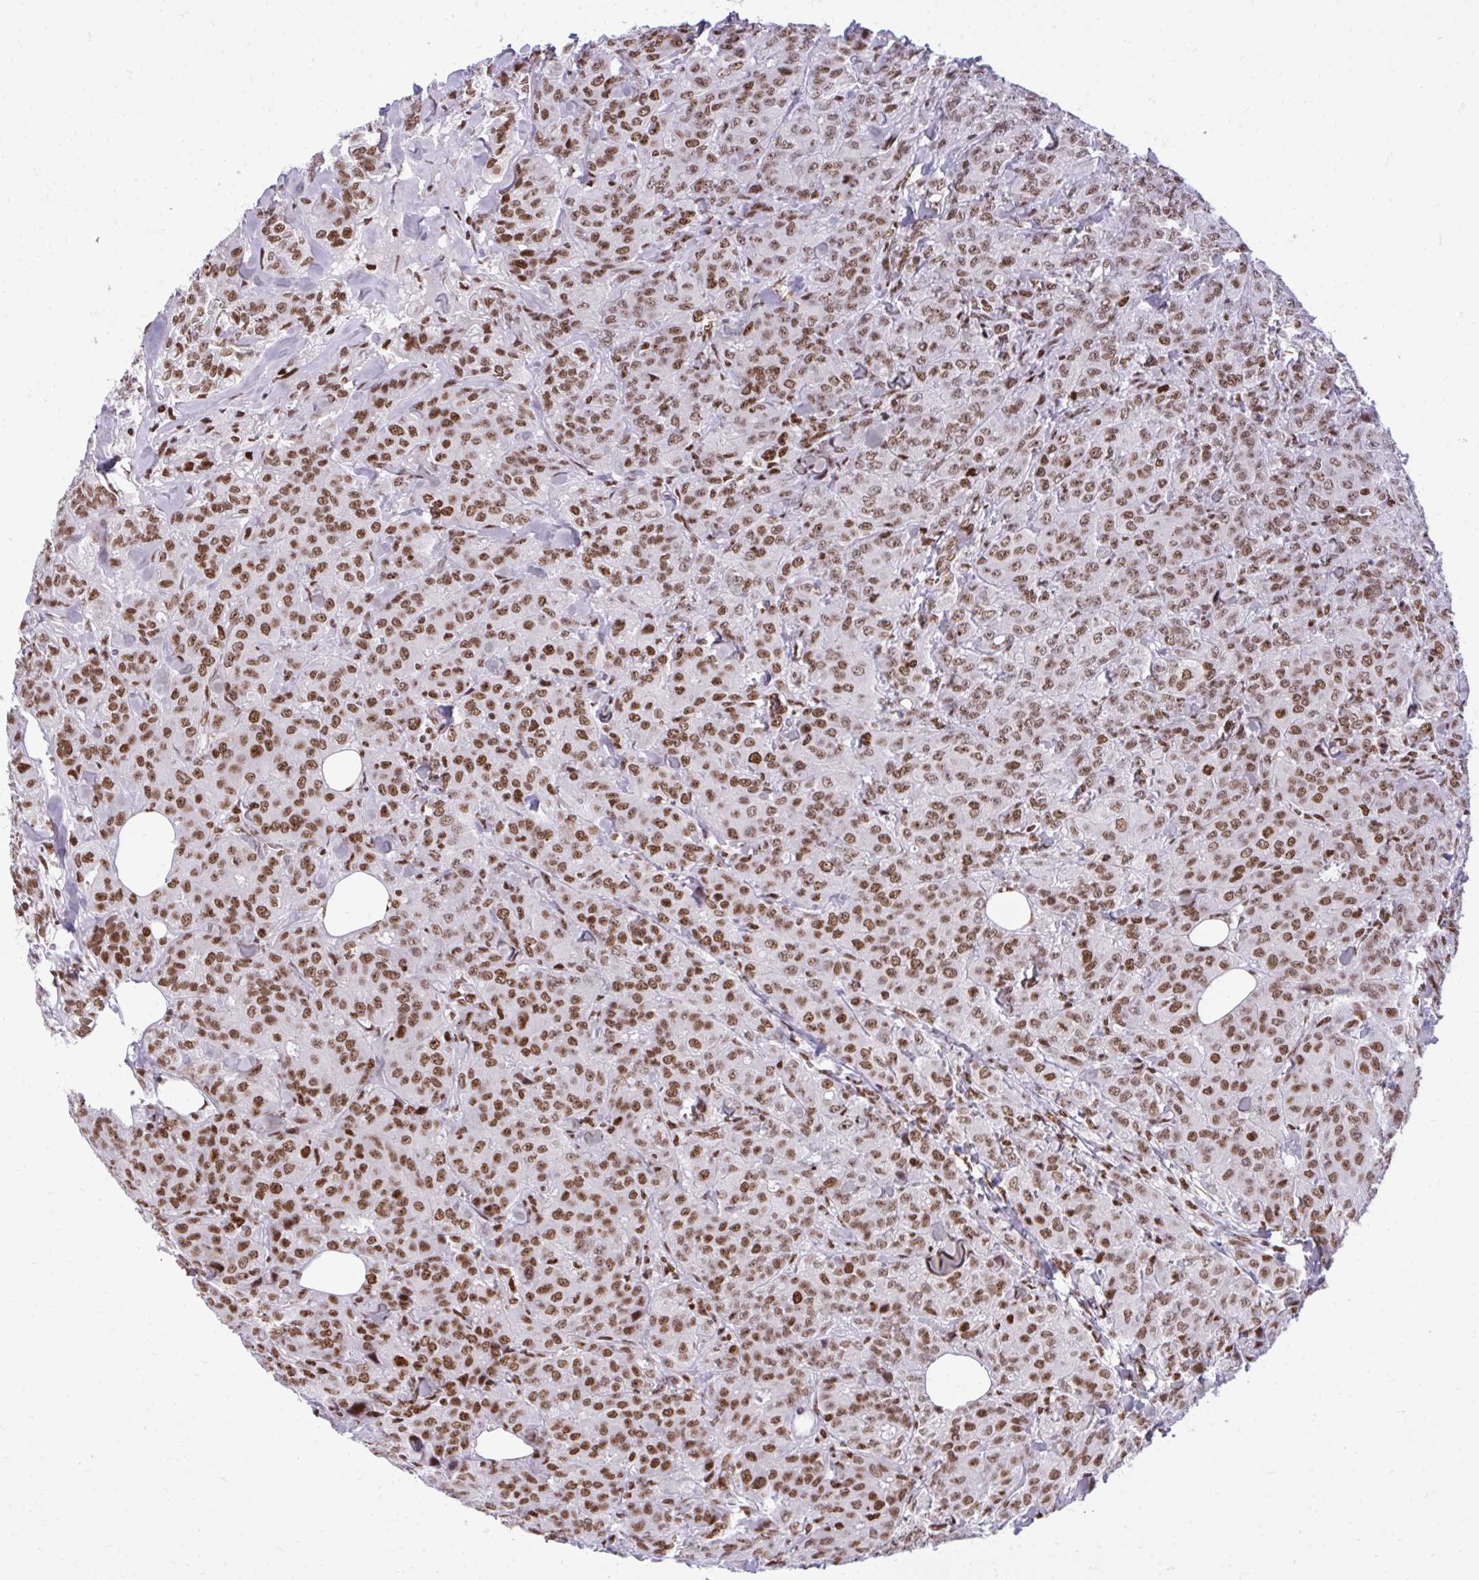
{"staining": {"intensity": "moderate", "quantity": ">75%", "location": "nuclear"}, "tissue": "breast cancer", "cell_type": "Tumor cells", "image_type": "cancer", "snomed": [{"axis": "morphology", "description": "Normal tissue, NOS"}, {"axis": "morphology", "description": "Duct carcinoma"}, {"axis": "topography", "description": "Breast"}], "caption": "Immunohistochemical staining of human intraductal carcinoma (breast) exhibits moderate nuclear protein expression in approximately >75% of tumor cells.", "gene": "CDYL", "patient": {"sex": "female", "age": 43}}